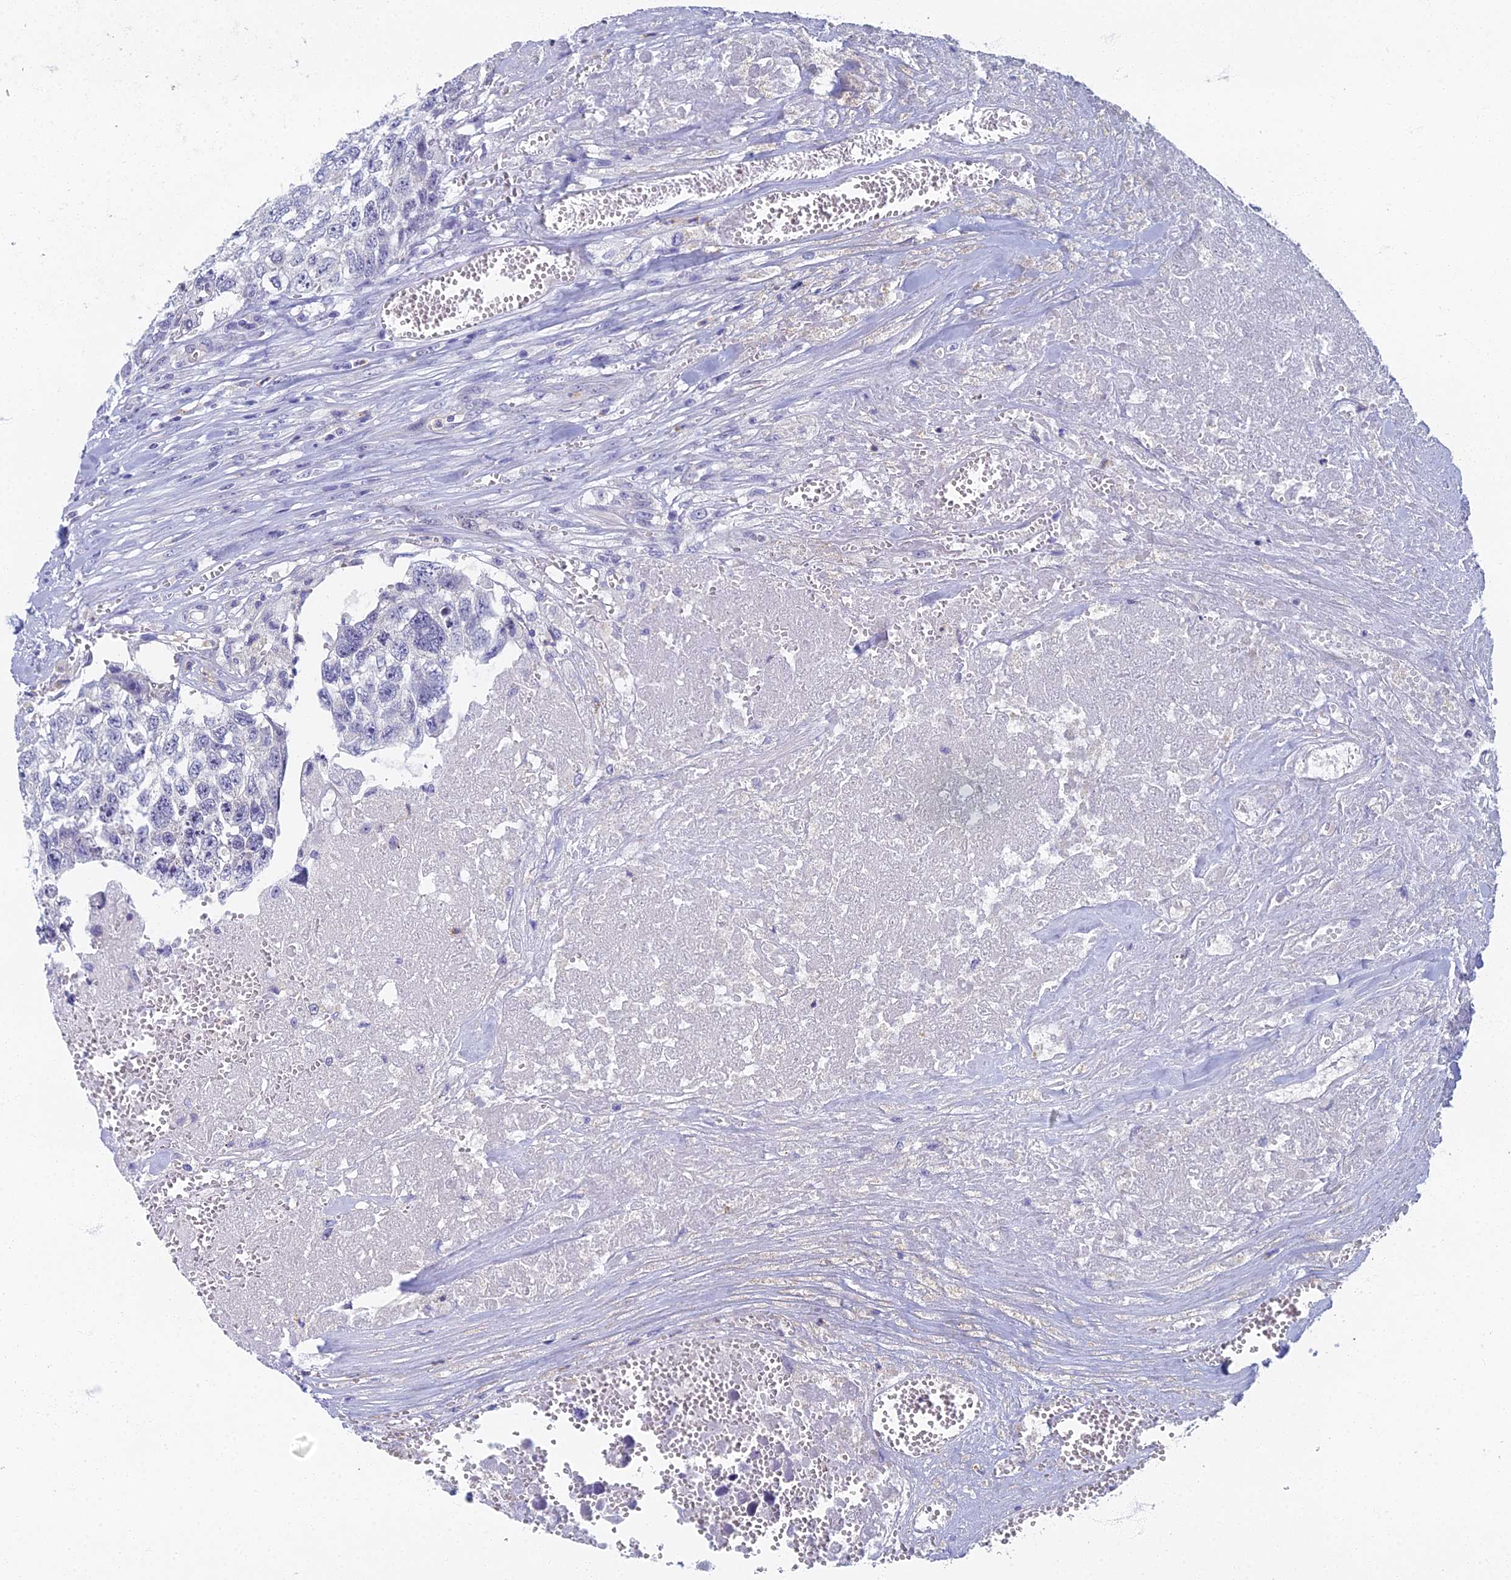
{"staining": {"intensity": "negative", "quantity": "none", "location": "none"}, "tissue": "testis cancer", "cell_type": "Tumor cells", "image_type": "cancer", "snomed": [{"axis": "morphology", "description": "Seminoma, NOS"}, {"axis": "morphology", "description": "Carcinoma, Embryonal, NOS"}, {"axis": "topography", "description": "Testis"}], "caption": "The histopathology image demonstrates no staining of tumor cells in seminoma (testis).", "gene": "SPIN4", "patient": {"sex": "male", "age": 29}}